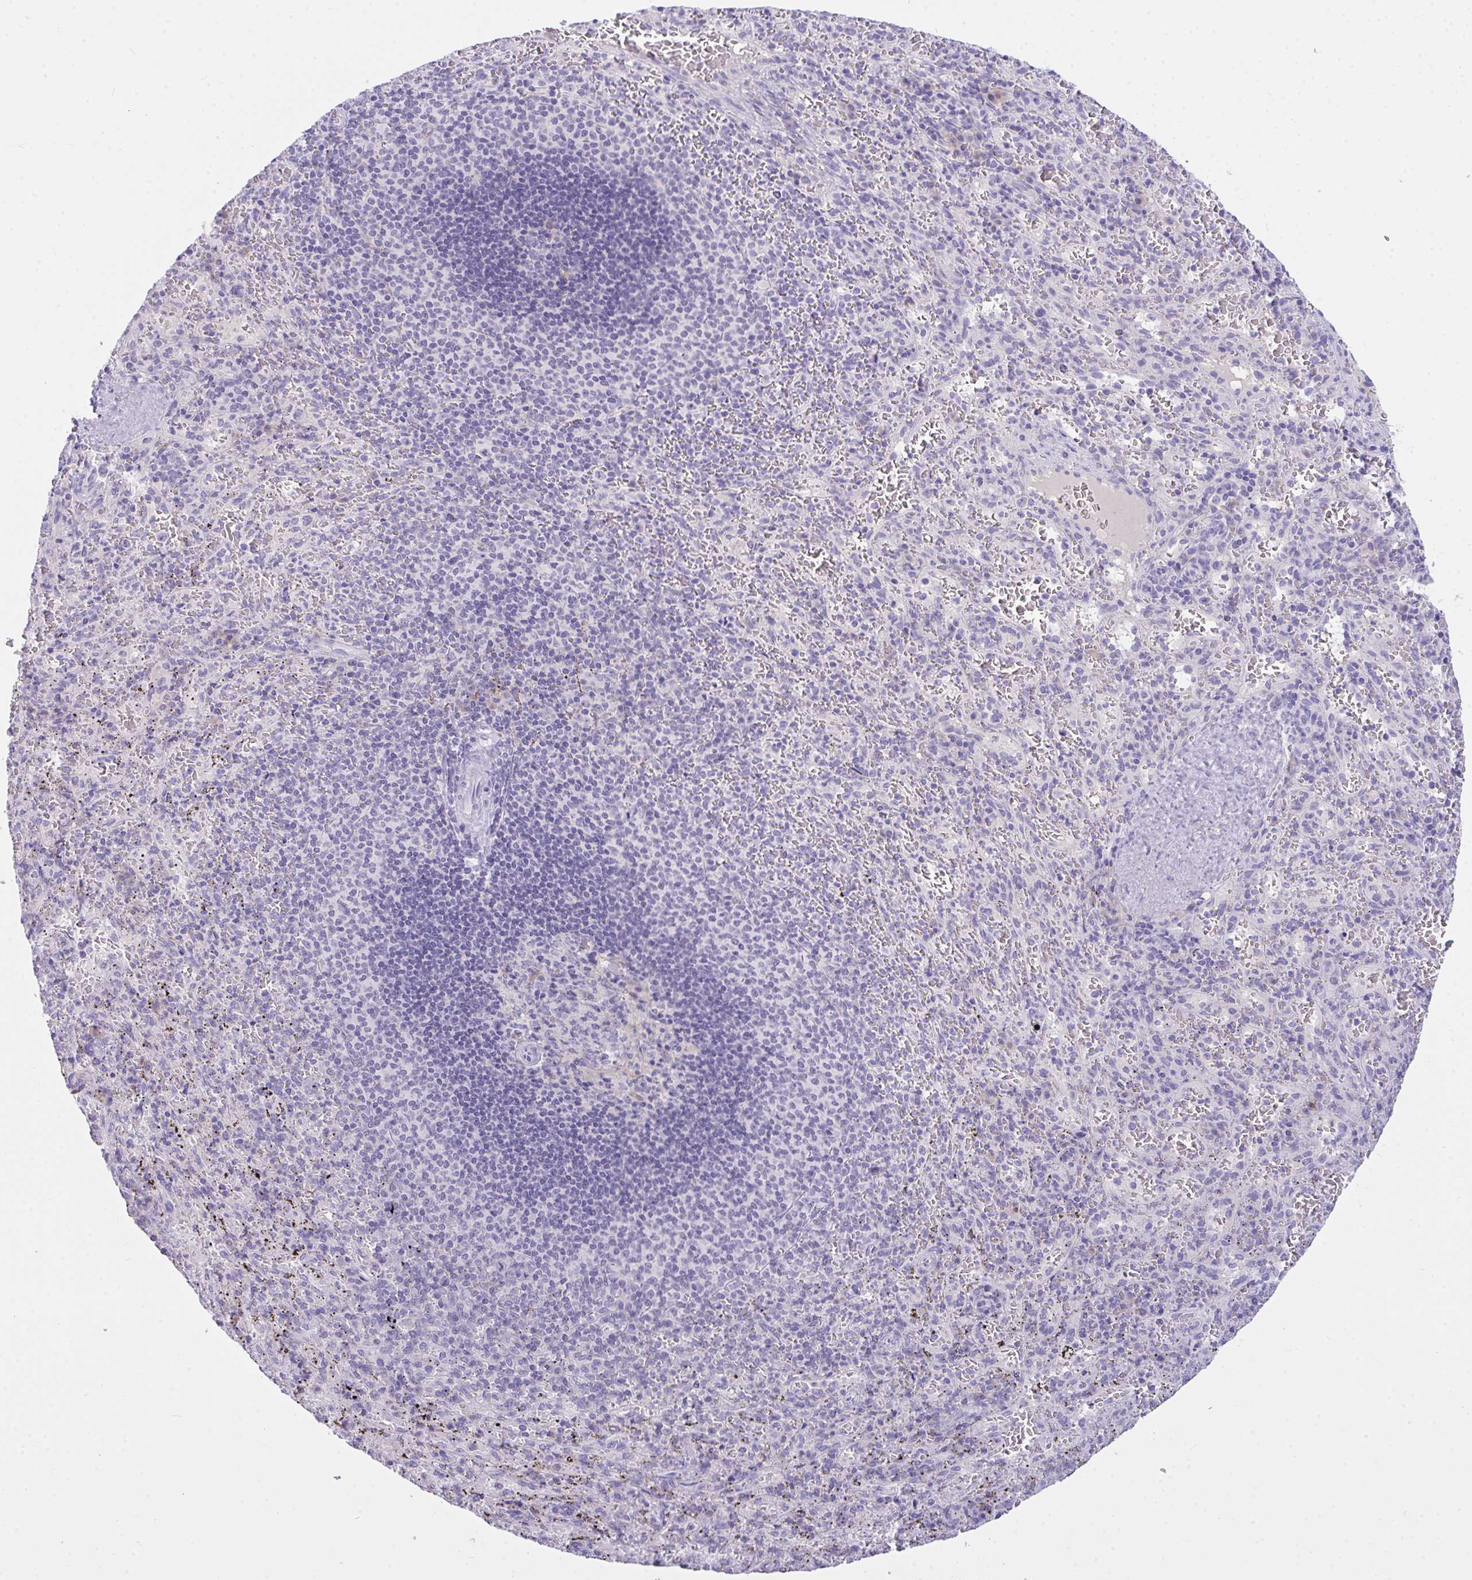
{"staining": {"intensity": "negative", "quantity": "none", "location": "none"}, "tissue": "spleen", "cell_type": "Cells in red pulp", "image_type": "normal", "snomed": [{"axis": "morphology", "description": "Normal tissue, NOS"}, {"axis": "topography", "description": "Spleen"}], "caption": "The photomicrograph shows no staining of cells in red pulp in unremarkable spleen.", "gene": "SEMA6B", "patient": {"sex": "male", "age": 57}}